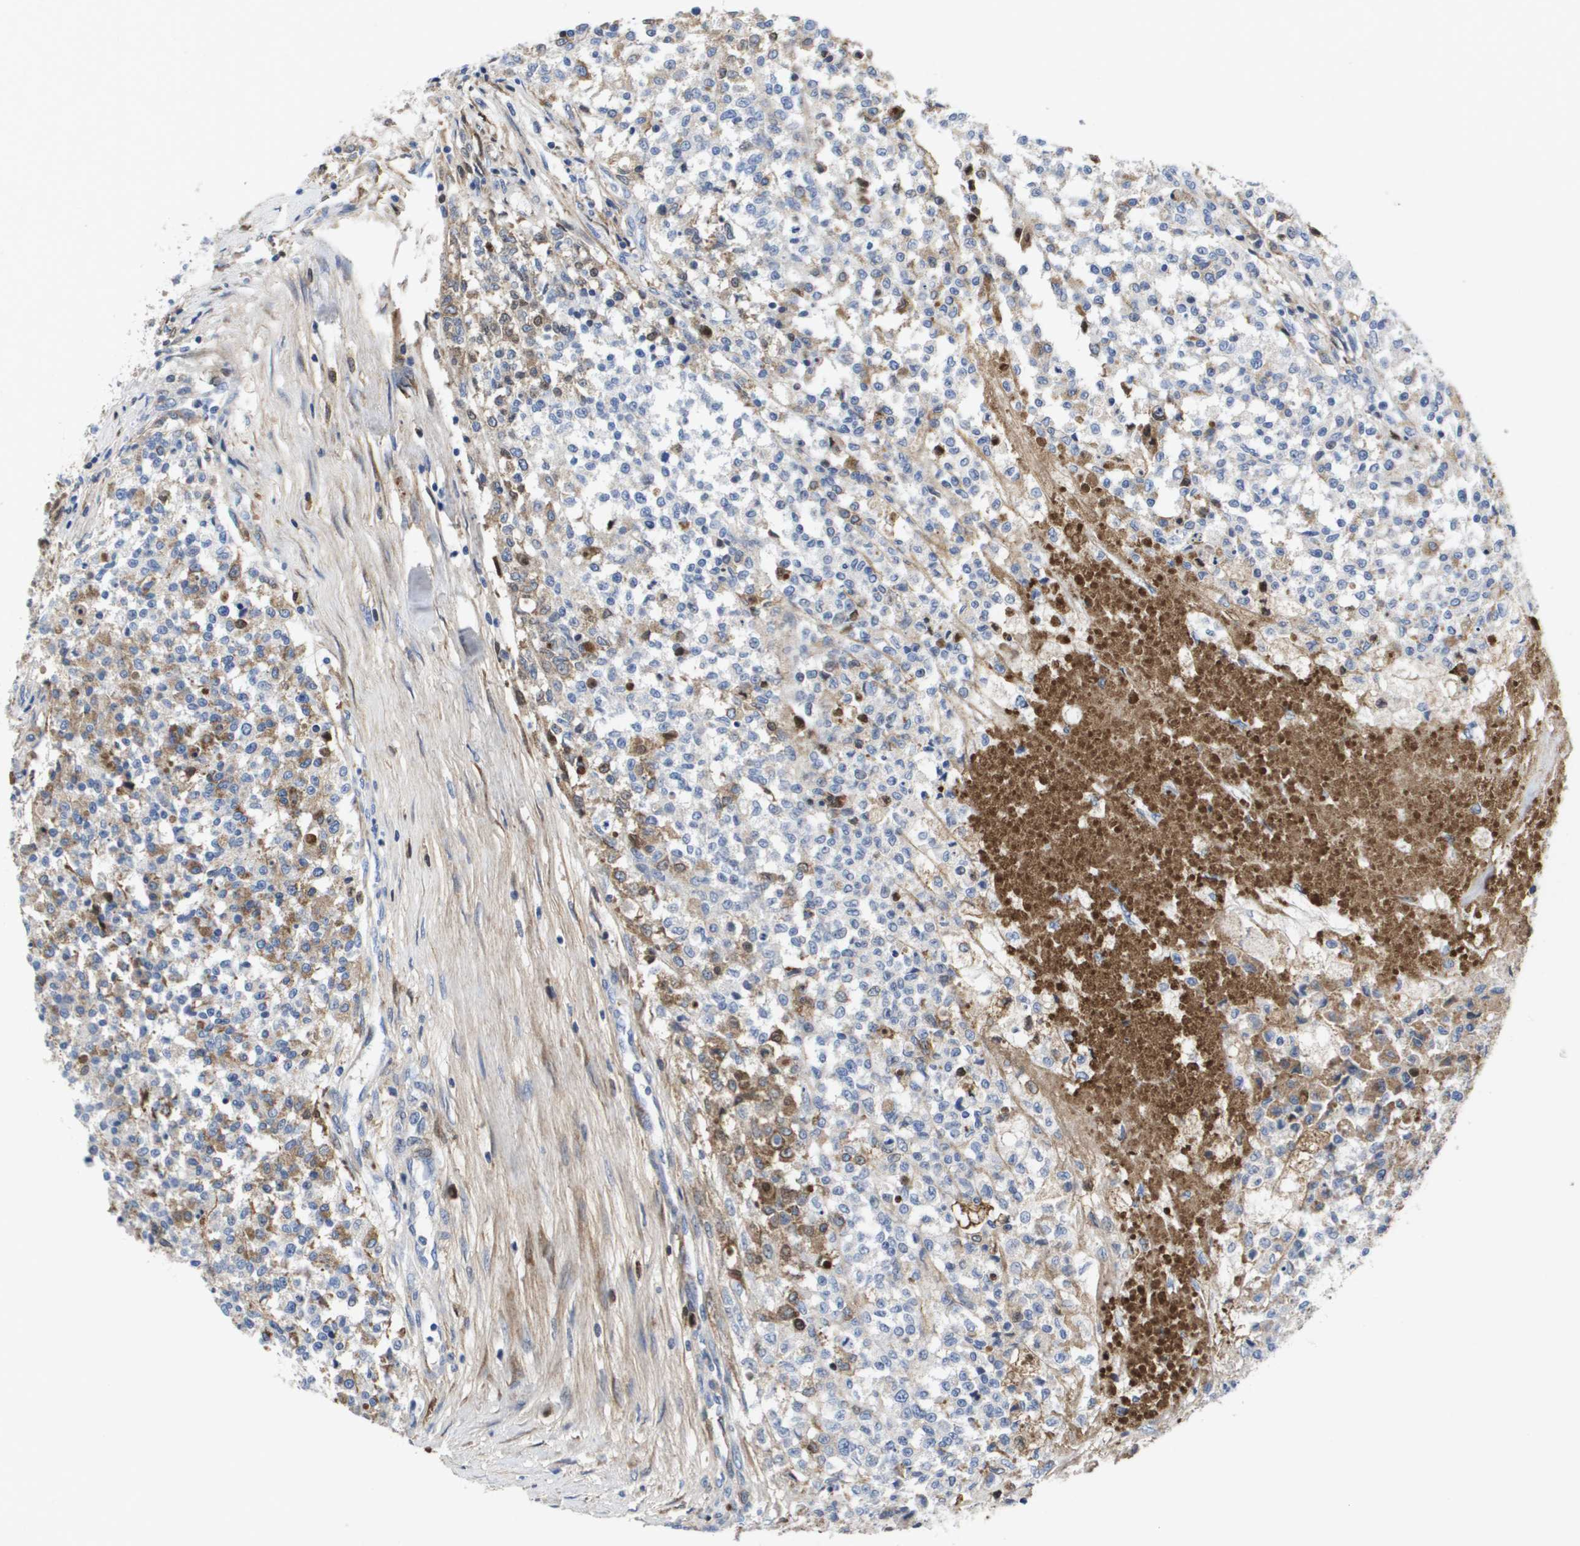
{"staining": {"intensity": "weak", "quantity": "<25%", "location": "cytoplasmic/membranous"}, "tissue": "testis cancer", "cell_type": "Tumor cells", "image_type": "cancer", "snomed": [{"axis": "morphology", "description": "Seminoma, NOS"}, {"axis": "topography", "description": "Testis"}], "caption": "Photomicrograph shows no protein expression in tumor cells of testis cancer tissue.", "gene": "SERPINC1", "patient": {"sex": "male", "age": 59}}